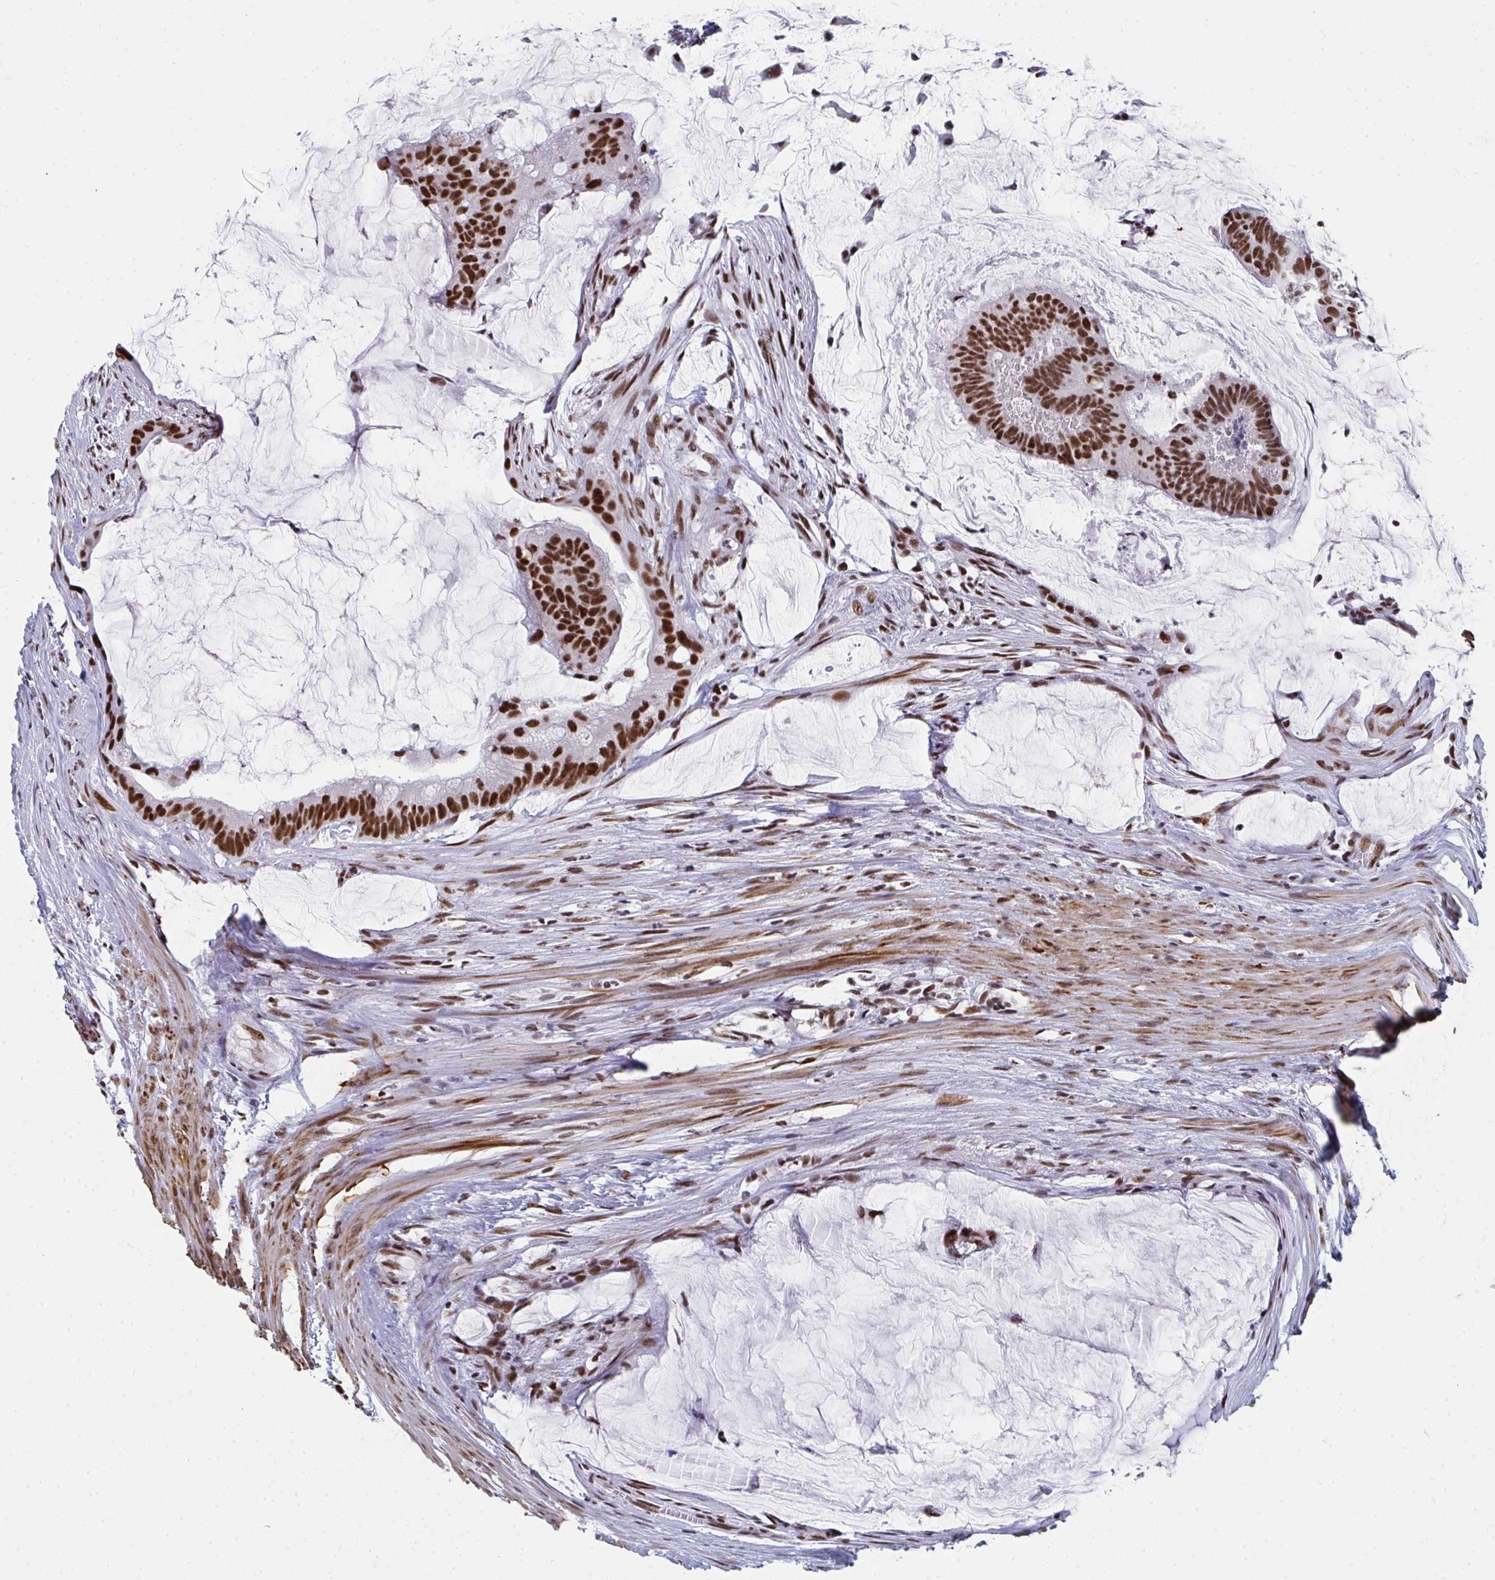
{"staining": {"intensity": "strong", "quantity": ">75%", "location": "nuclear"}, "tissue": "colorectal cancer", "cell_type": "Tumor cells", "image_type": "cancer", "snomed": [{"axis": "morphology", "description": "Adenocarcinoma, NOS"}, {"axis": "topography", "description": "Colon"}], "caption": "Immunohistochemistry micrograph of human colorectal adenocarcinoma stained for a protein (brown), which demonstrates high levels of strong nuclear expression in about >75% of tumor cells.", "gene": "SNRNP70", "patient": {"sex": "male", "age": 62}}